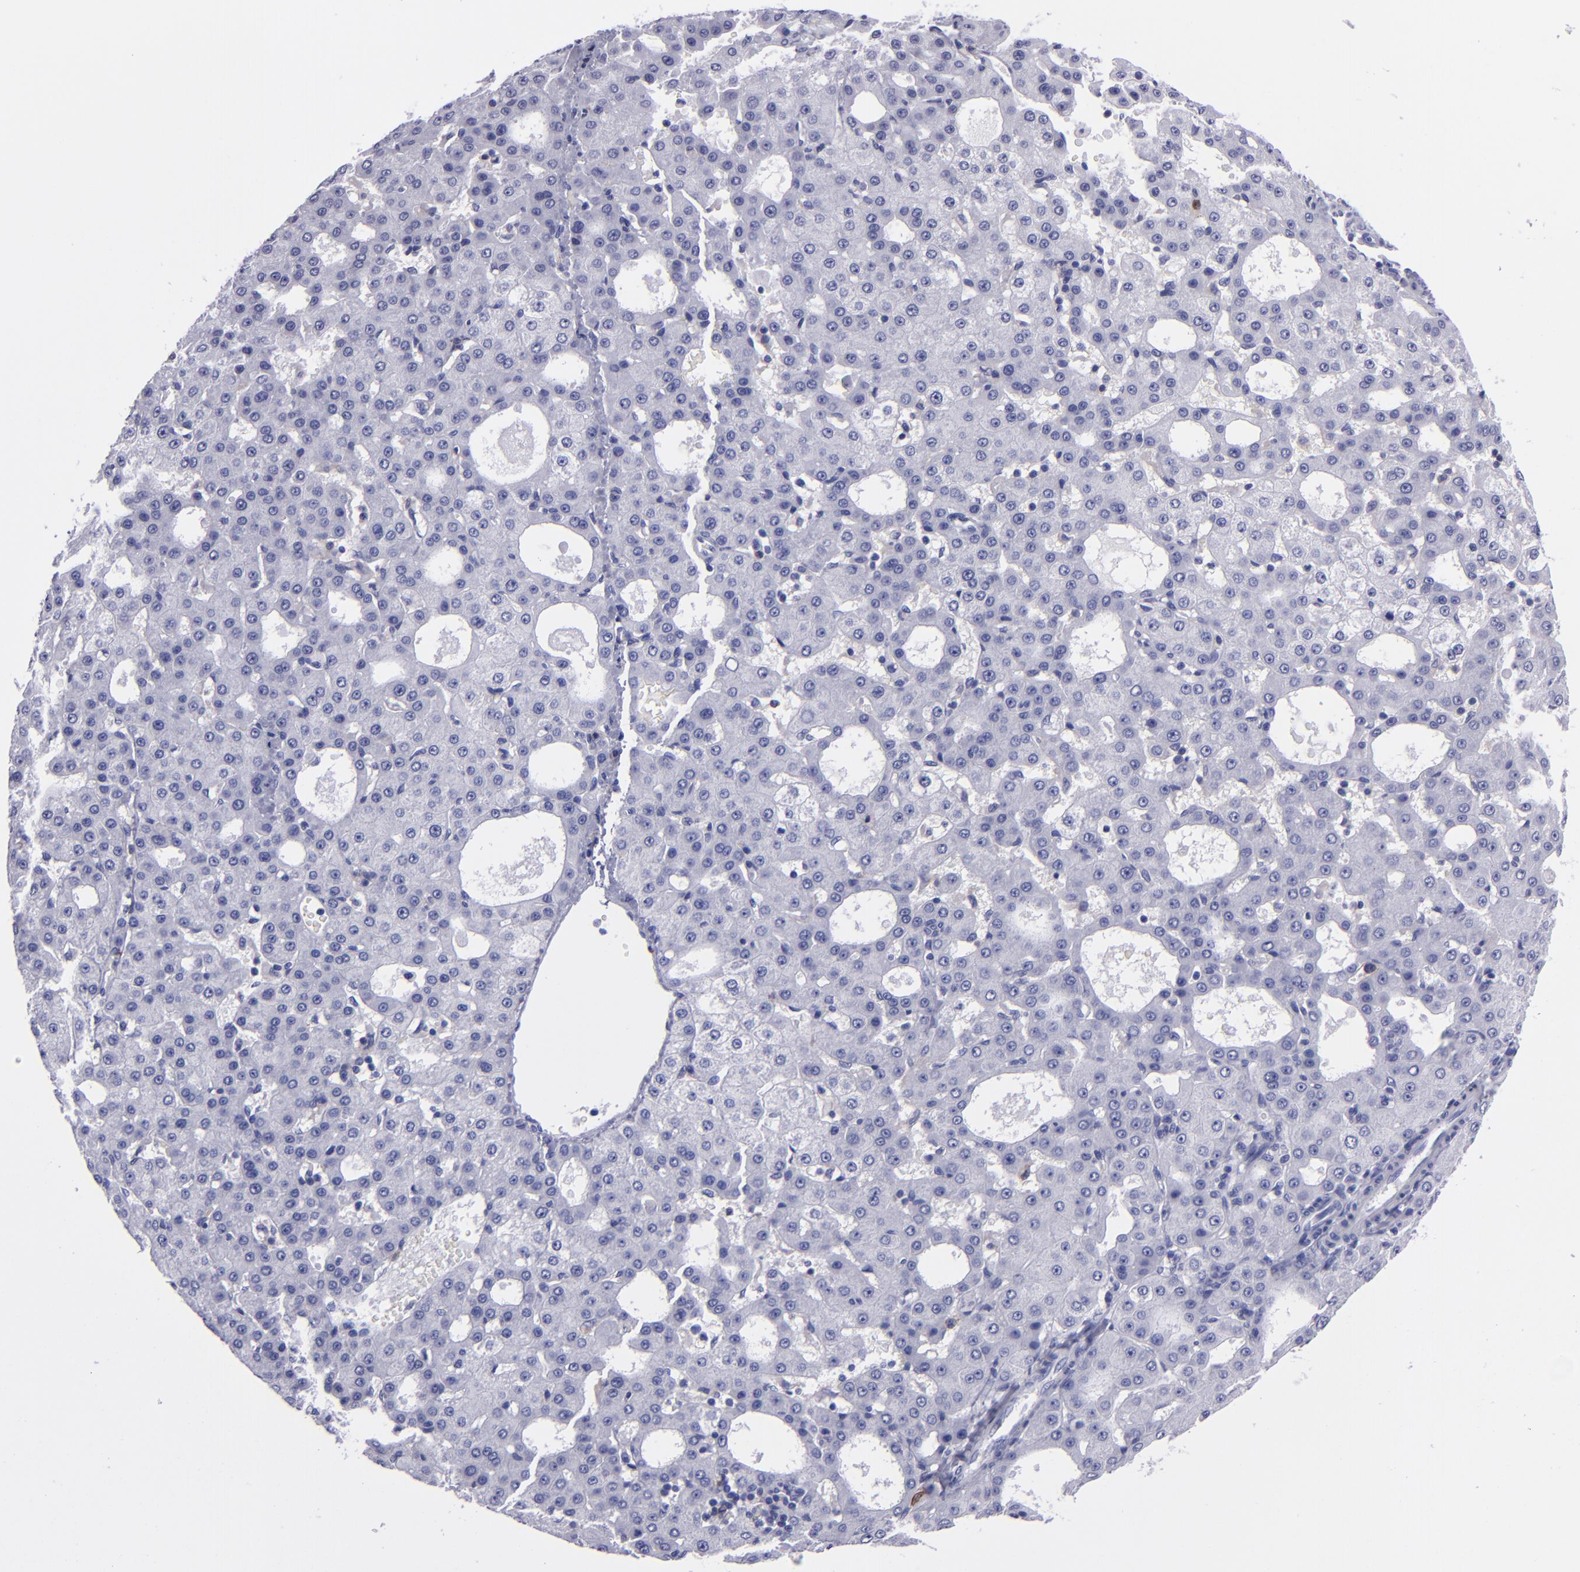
{"staining": {"intensity": "negative", "quantity": "none", "location": "none"}, "tissue": "liver cancer", "cell_type": "Tumor cells", "image_type": "cancer", "snomed": [{"axis": "morphology", "description": "Carcinoma, Hepatocellular, NOS"}, {"axis": "topography", "description": "Liver"}], "caption": "Image shows no significant protein expression in tumor cells of liver cancer.", "gene": "CD38", "patient": {"sex": "male", "age": 47}}